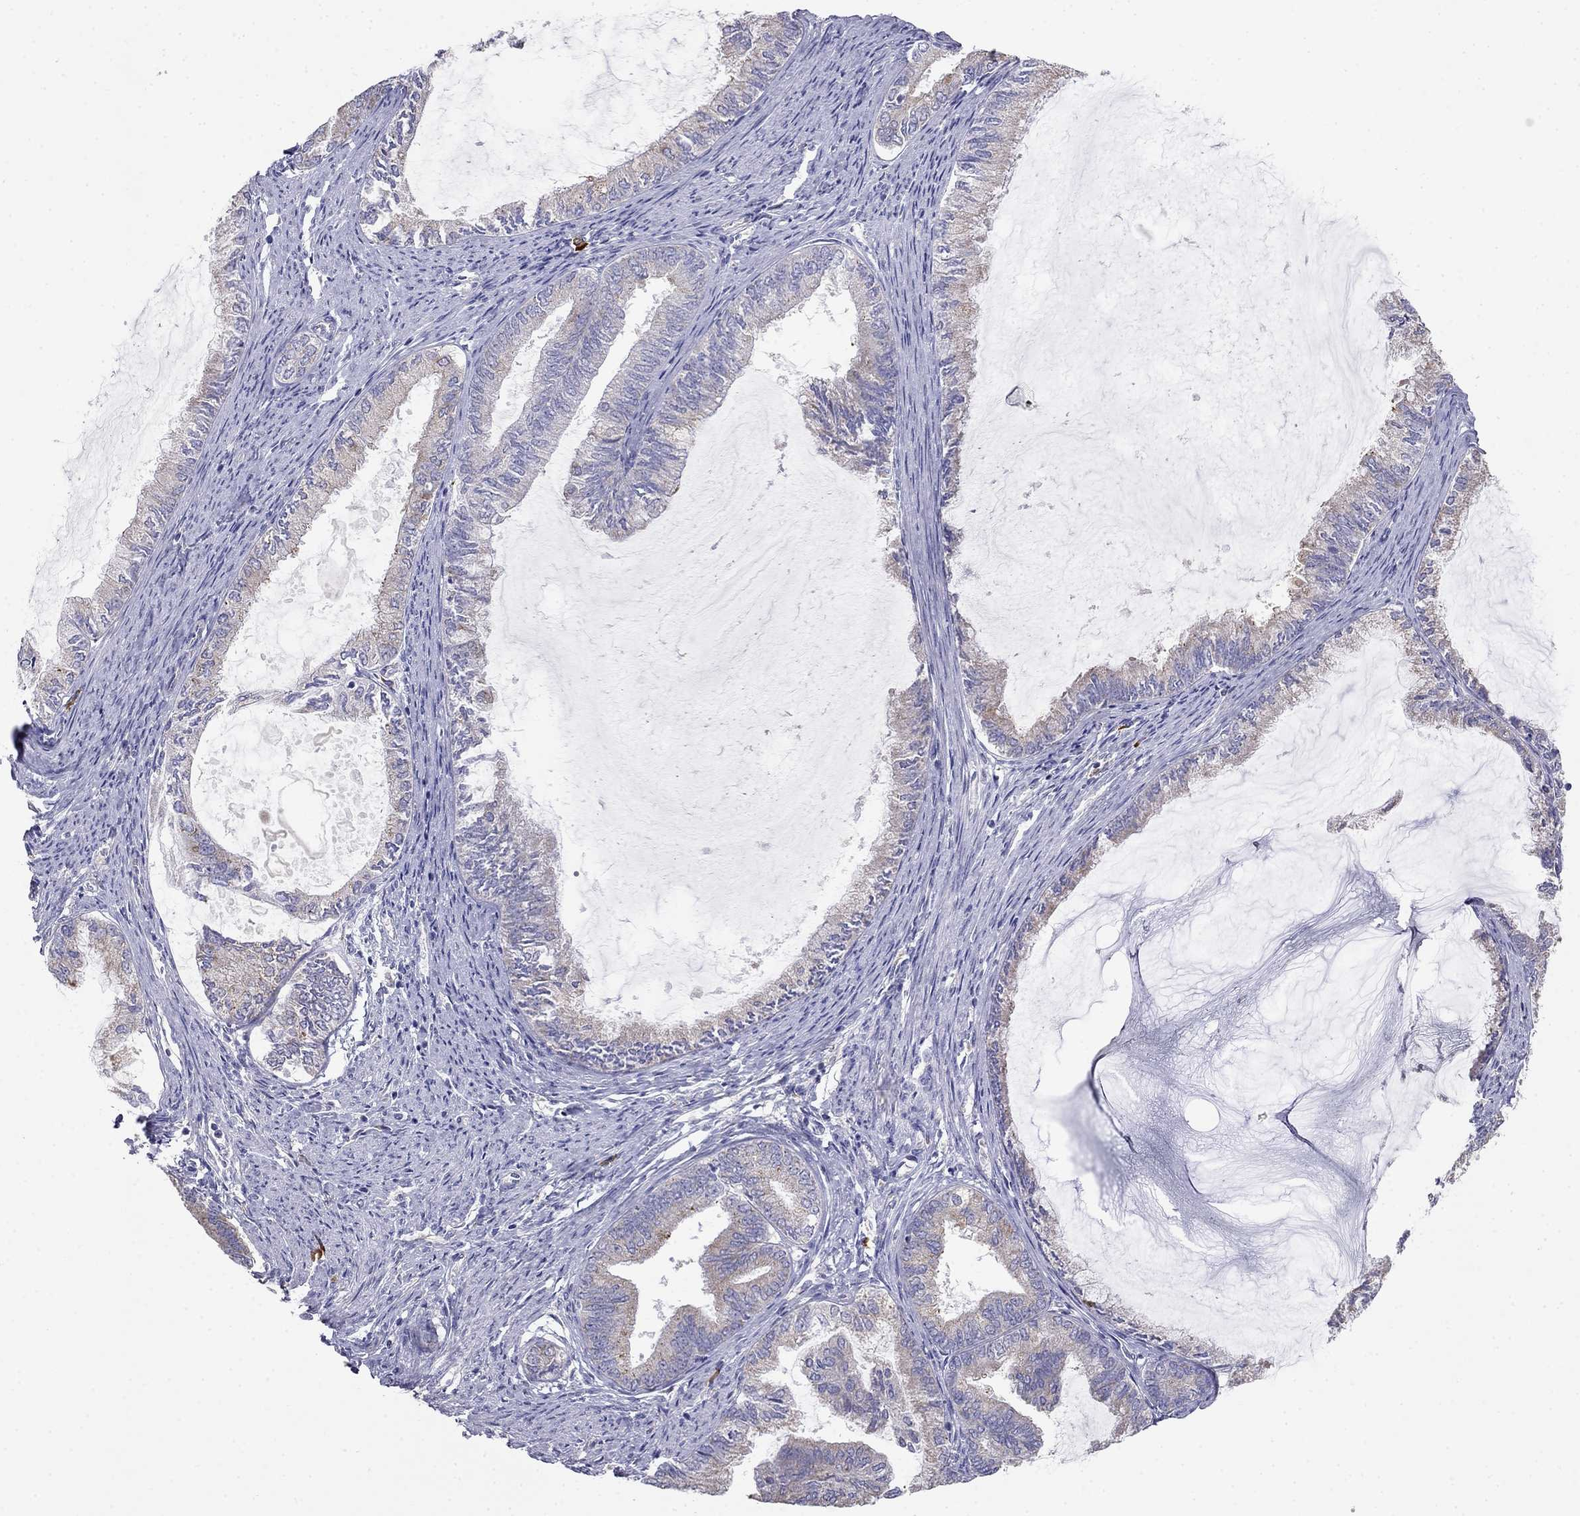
{"staining": {"intensity": "weak", "quantity": ">75%", "location": "cytoplasmic/membranous"}, "tissue": "endometrial cancer", "cell_type": "Tumor cells", "image_type": "cancer", "snomed": [{"axis": "morphology", "description": "Adenocarcinoma, NOS"}, {"axis": "topography", "description": "Endometrium"}], "caption": "The histopathology image reveals immunohistochemical staining of endometrial cancer (adenocarcinoma). There is weak cytoplasmic/membranous staining is present in about >75% of tumor cells. (DAB = brown stain, brightfield microscopy at high magnification).", "gene": "LONRF2", "patient": {"sex": "female", "age": 86}}